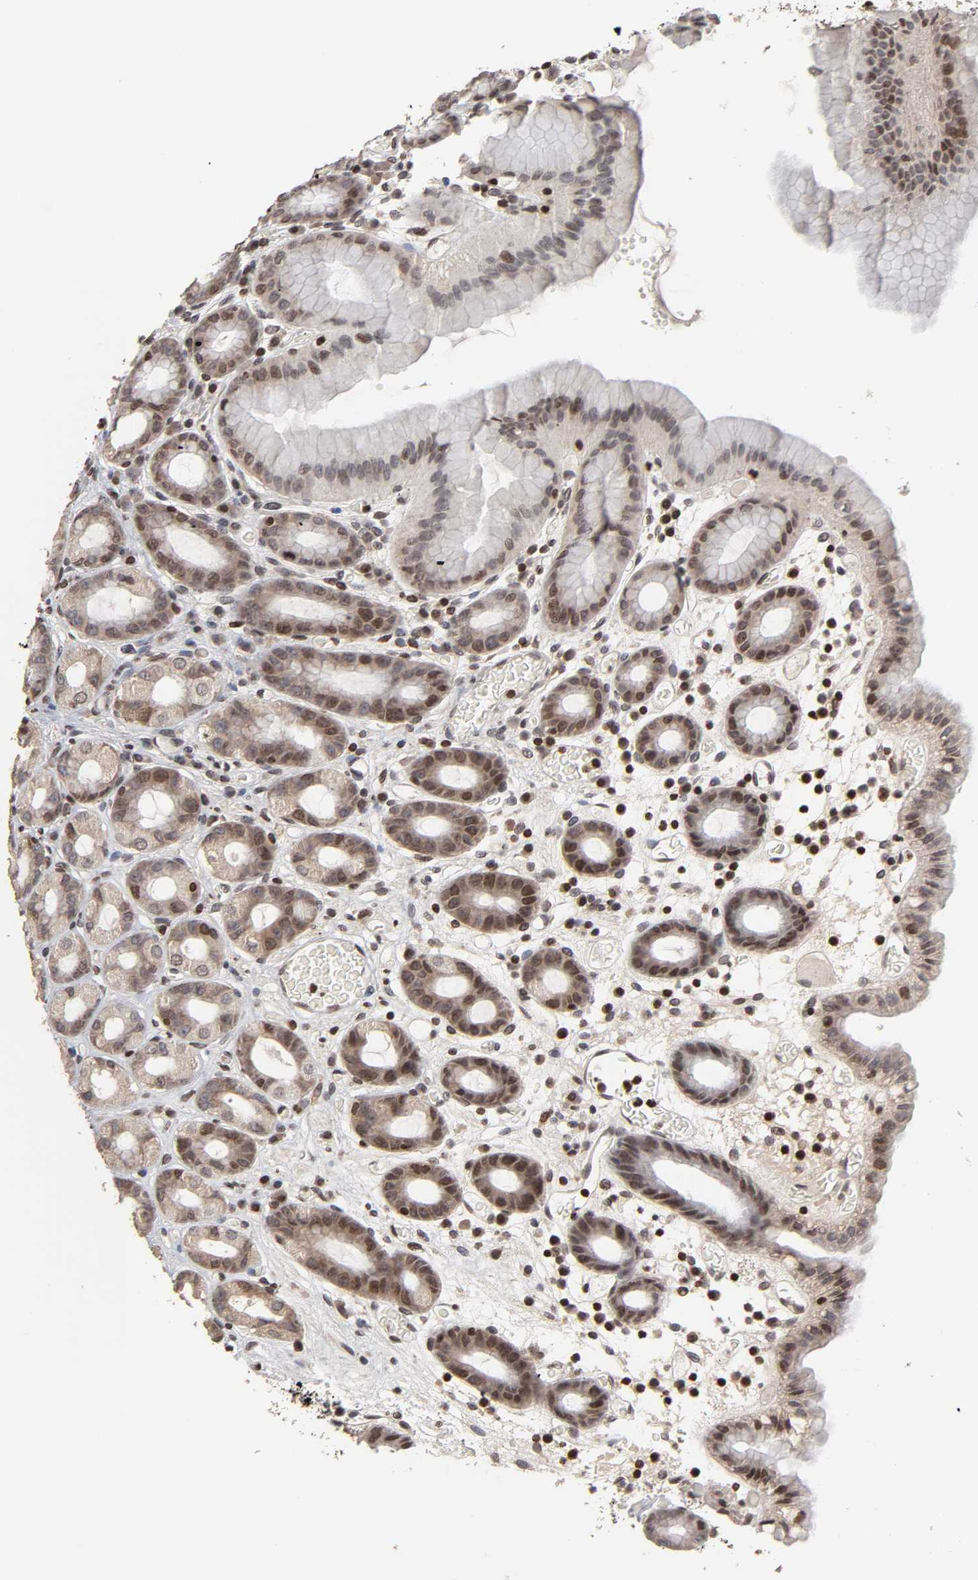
{"staining": {"intensity": "moderate", "quantity": "25%-75%", "location": "nuclear"}, "tissue": "stomach", "cell_type": "Glandular cells", "image_type": "normal", "snomed": [{"axis": "morphology", "description": "Normal tissue, NOS"}, {"axis": "topography", "description": "Stomach, upper"}], "caption": "This photomicrograph demonstrates IHC staining of normal human stomach, with medium moderate nuclear expression in about 25%-75% of glandular cells.", "gene": "ZNF473", "patient": {"sex": "male", "age": 68}}